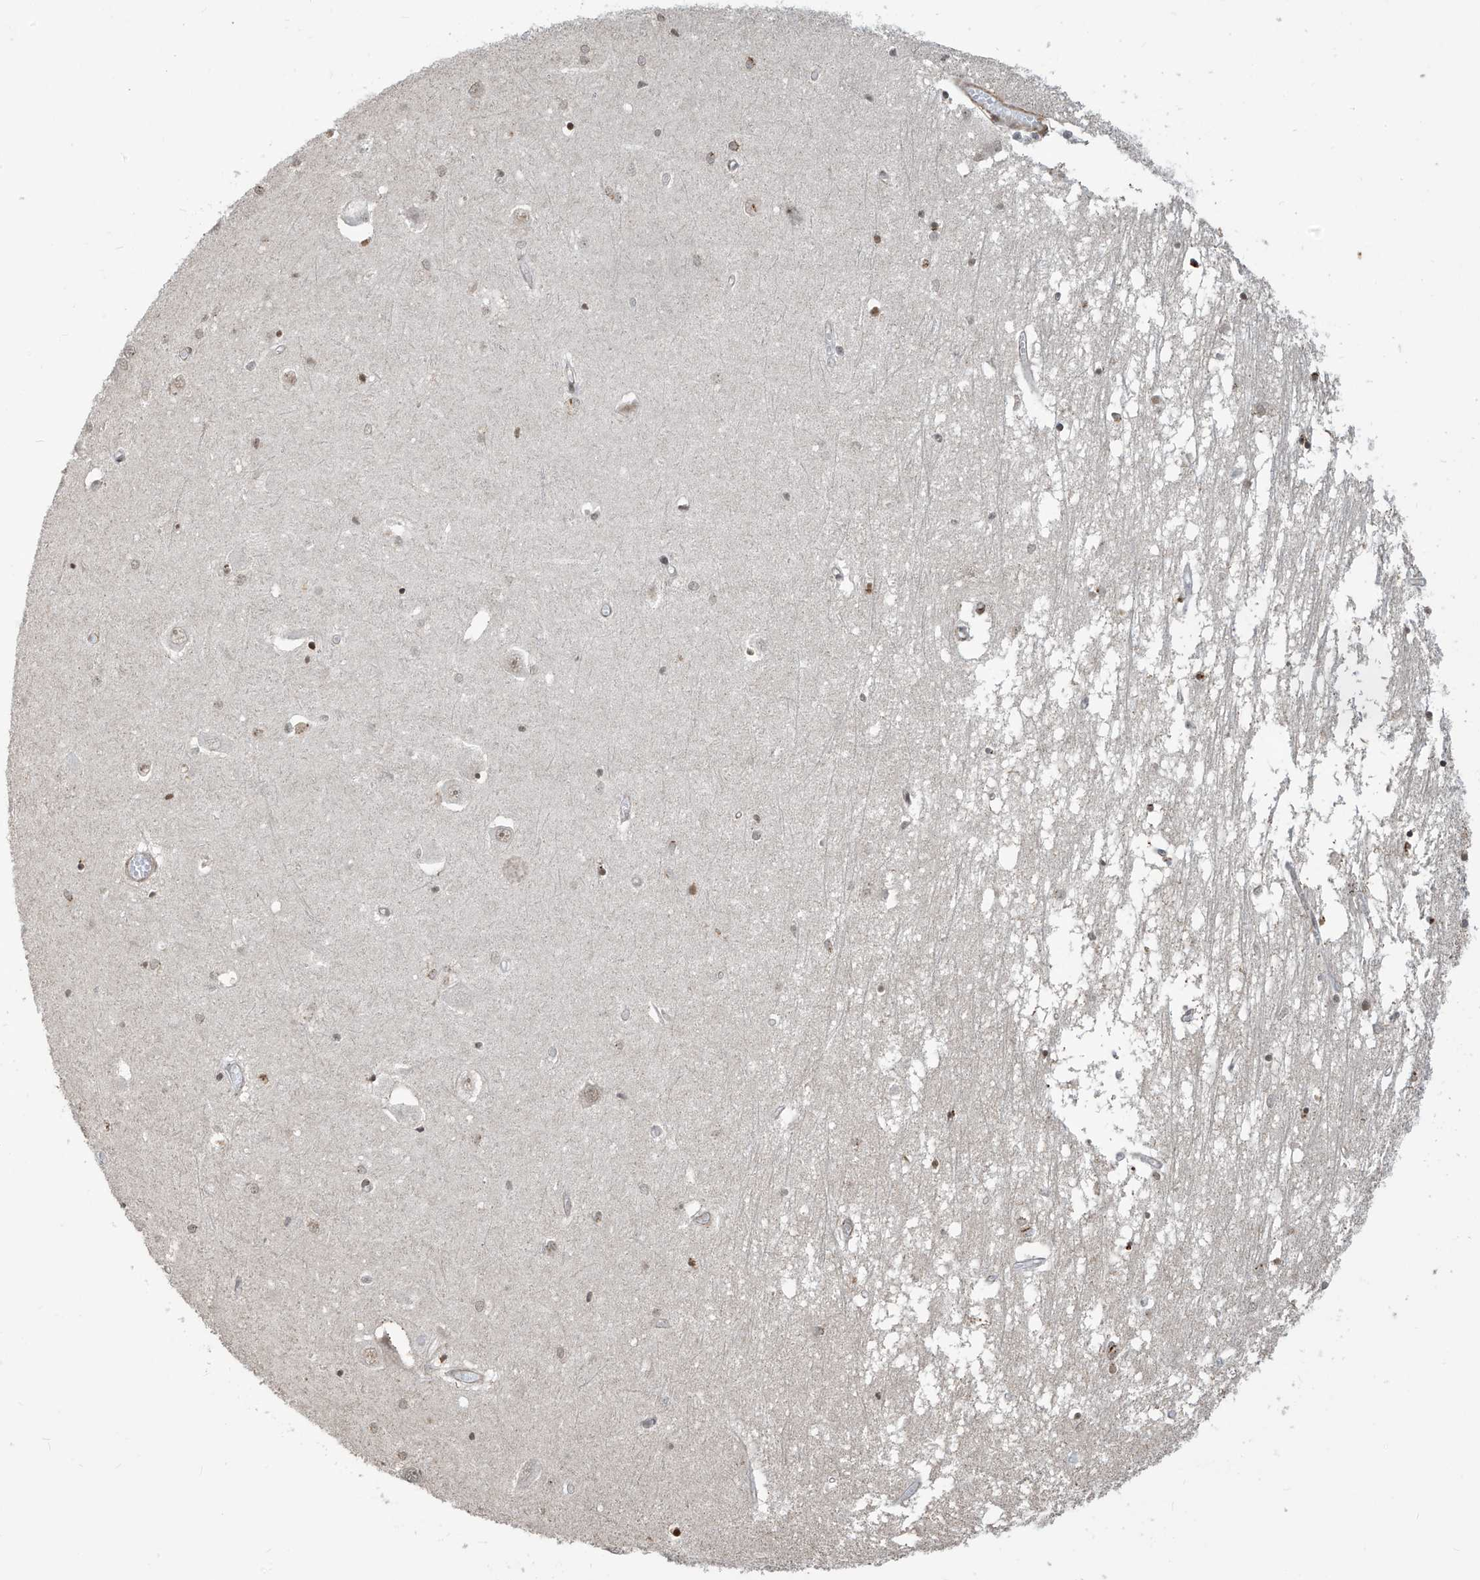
{"staining": {"intensity": "weak", "quantity": "<25%", "location": "nuclear"}, "tissue": "hippocampus", "cell_type": "Glial cells", "image_type": "normal", "snomed": [{"axis": "morphology", "description": "Normal tissue, NOS"}, {"axis": "topography", "description": "Hippocampus"}], "caption": "The IHC micrograph has no significant expression in glial cells of hippocampus.", "gene": "METAP1D", "patient": {"sex": "male", "age": 70}}